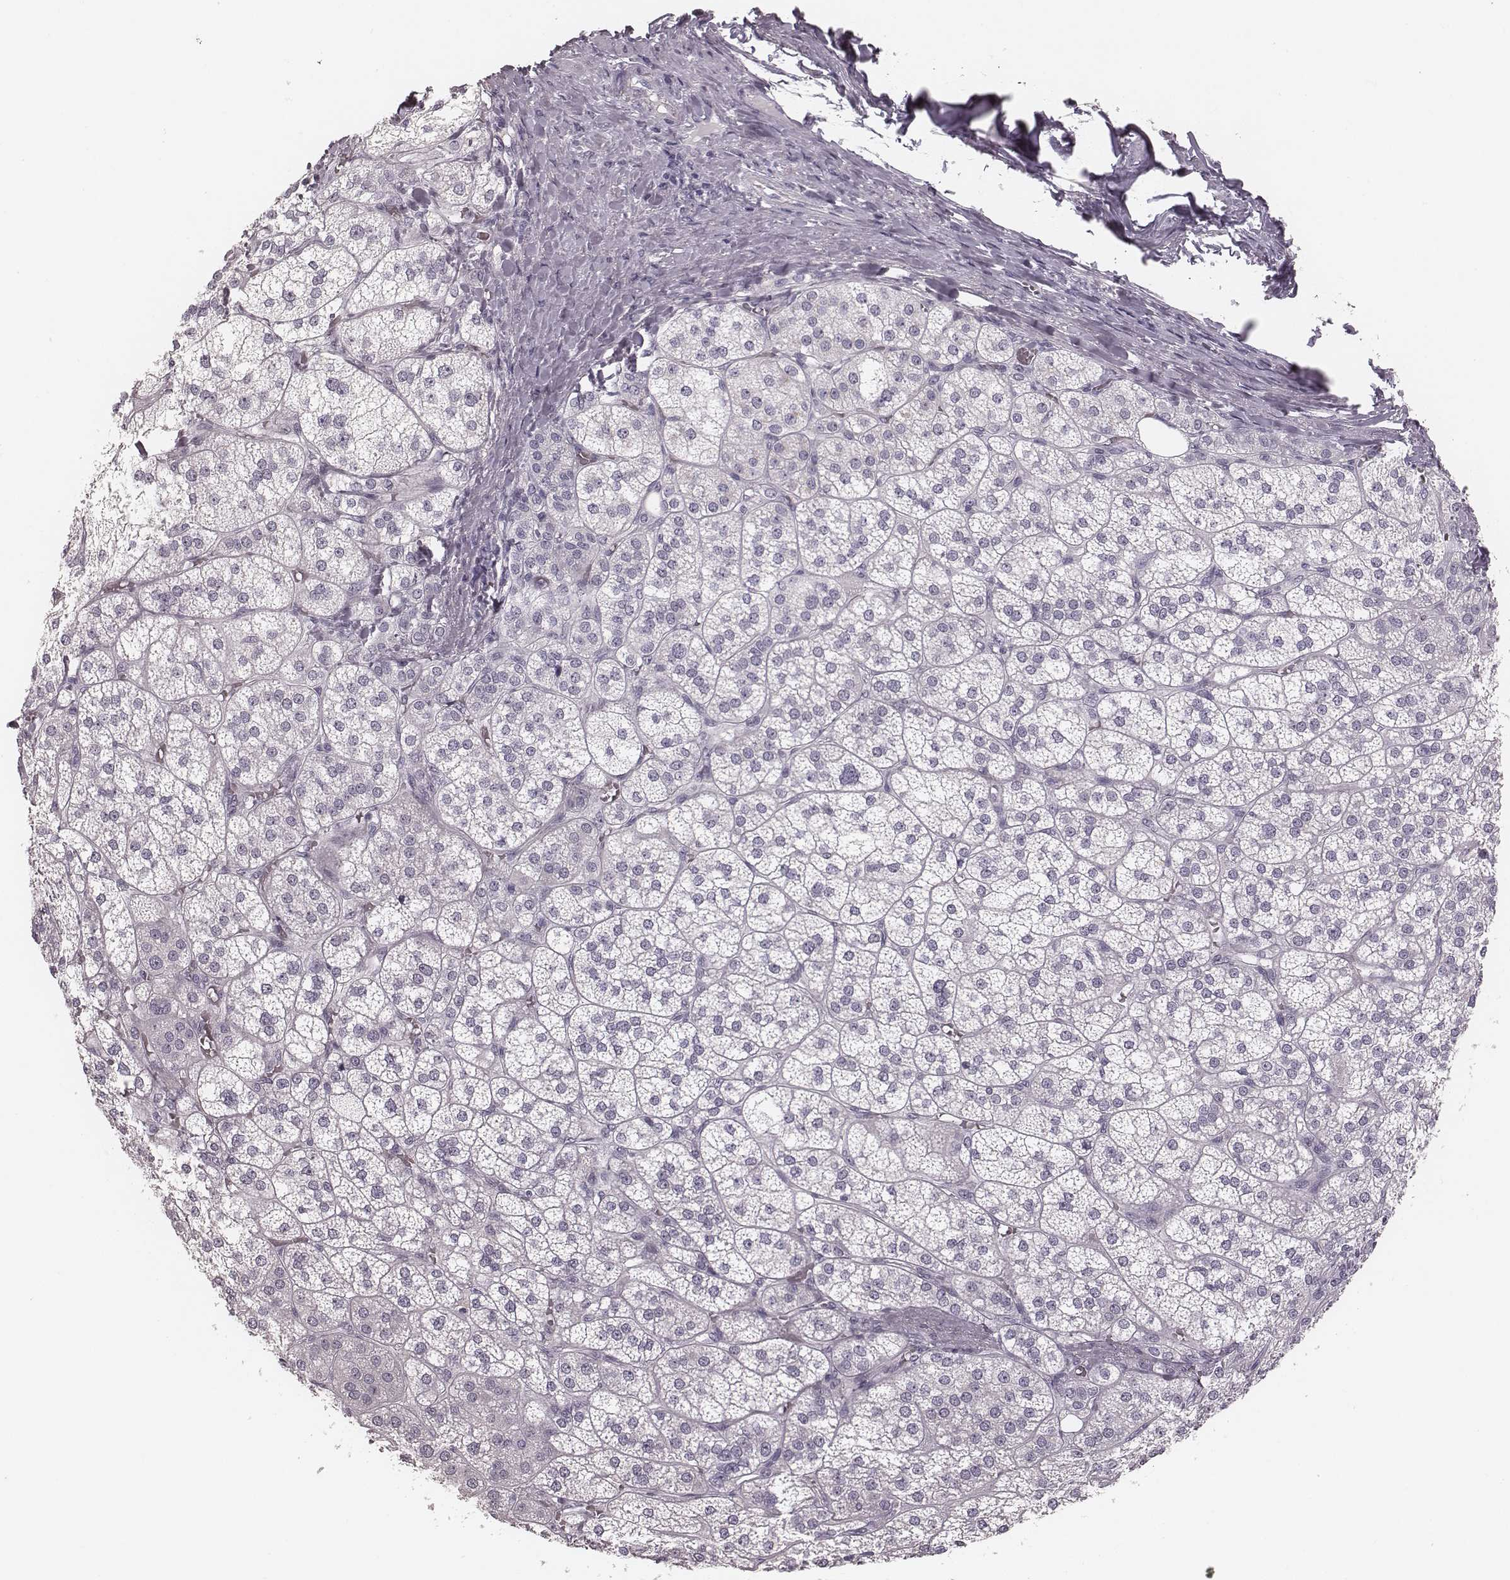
{"staining": {"intensity": "negative", "quantity": "none", "location": "none"}, "tissue": "adrenal gland", "cell_type": "Glandular cells", "image_type": "normal", "snomed": [{"axis": "morphology", "description": "Normal tissue, NOS"}, {"axis": "topography", "description": "Adrenal gland"}], "caption": "Image shows no significant protein staining in glandular cells of benign adrenal gland. (Brightfield microscopy of DAB (3,3'-diaminobenzidine) immunohistochemistry at high magnification).", "gene": "SPA17", "patient": {"sex": "female", "age": 60}}